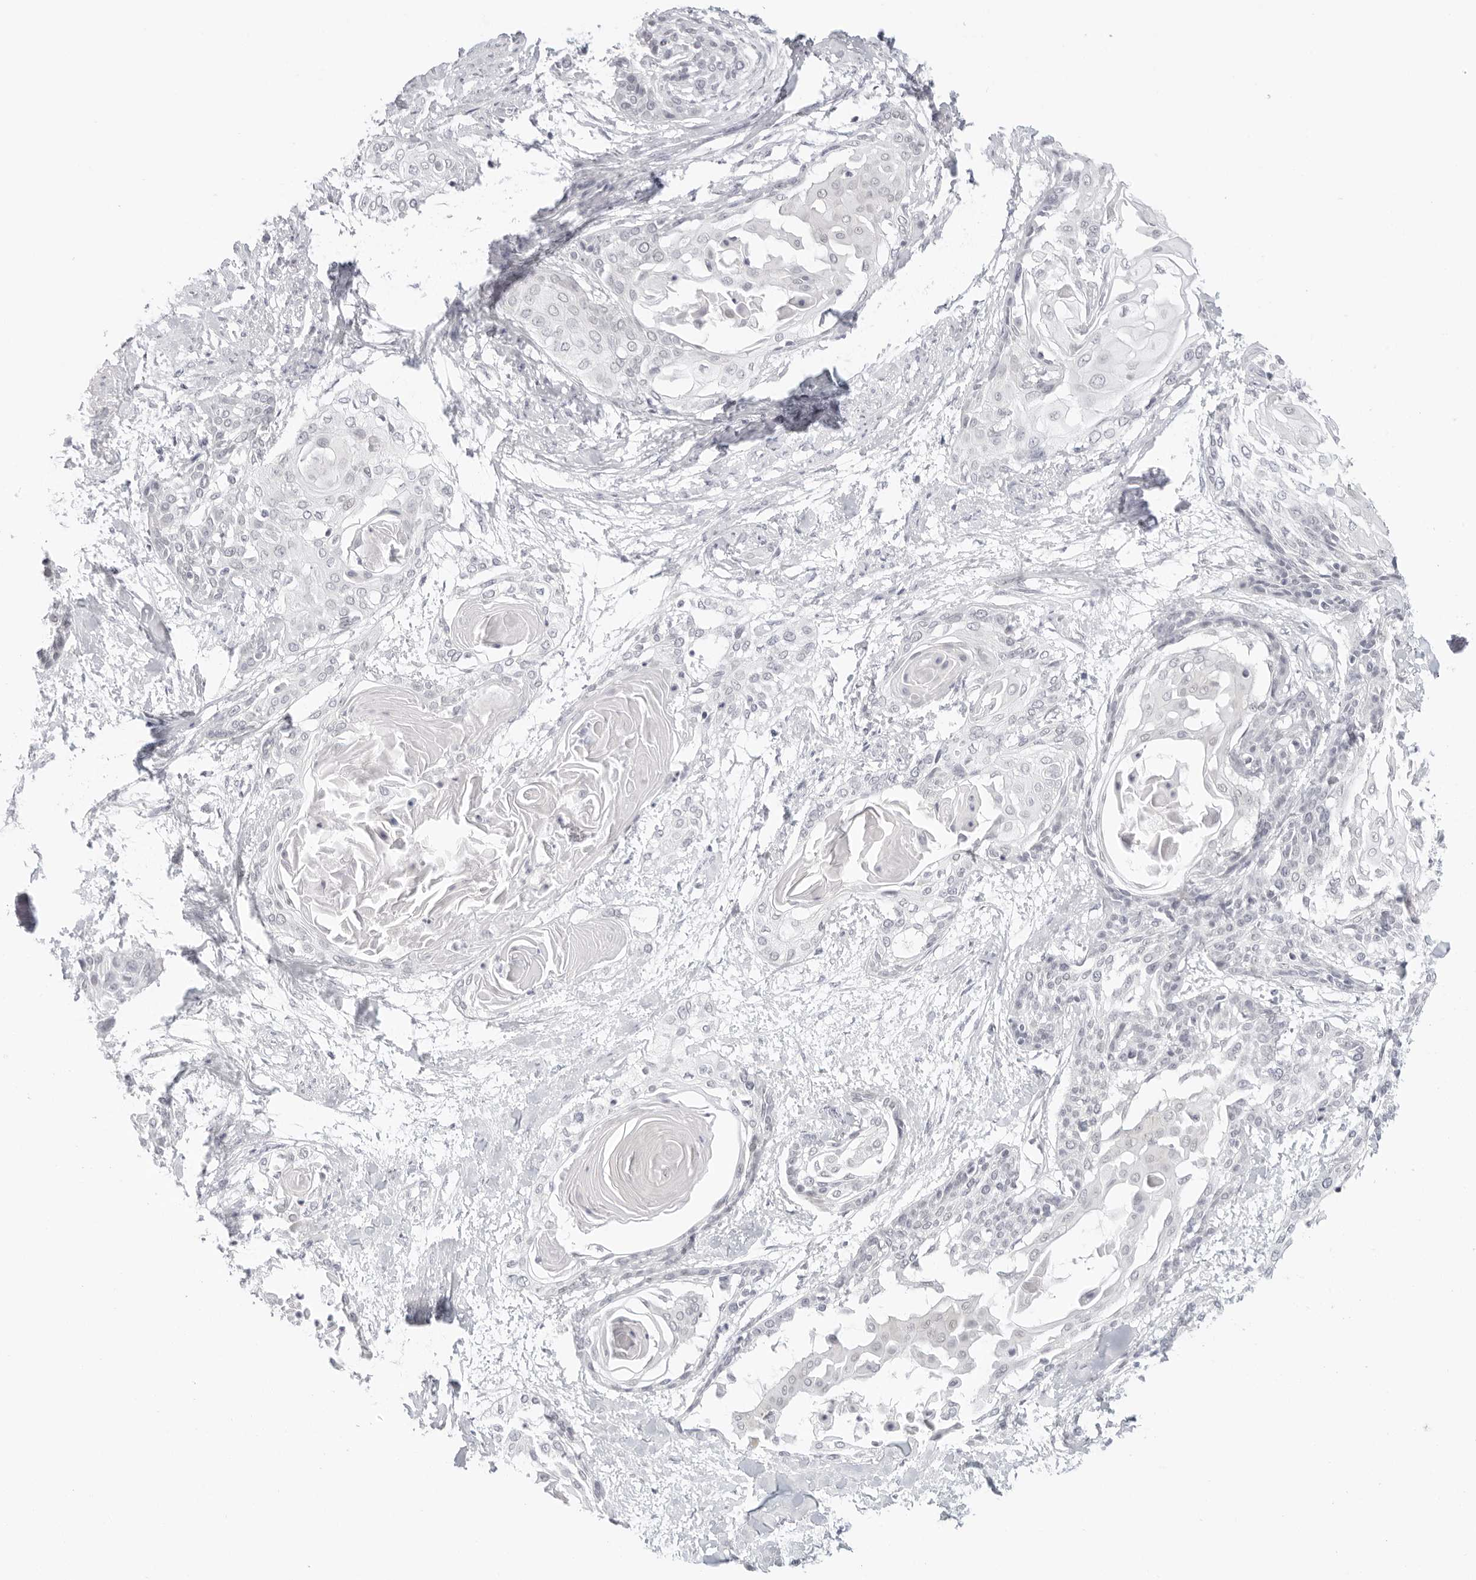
{"staining": {"intensity": "negative", "quantity": "none", "location": "none"}, "tissue": "cervical cancer", "cell_type": "Tumor cells", "image_type": "cancer", "snomed": [{"axis": "morphology", "description": "Squamous cell carcinoma, NOS"}, {"axis": "topography", "description": "Cervix"}], "caption": "Cervical cancer (squamous cell carcinoma) was stained to show a protein in brown. There is no significant positivity in tumor cells. (DAB (3,3'-diaminobenzidine) immunohistochemistry, high magnification).", "gene": "MED18", "patient": {"sex": "female", "age": 57}}